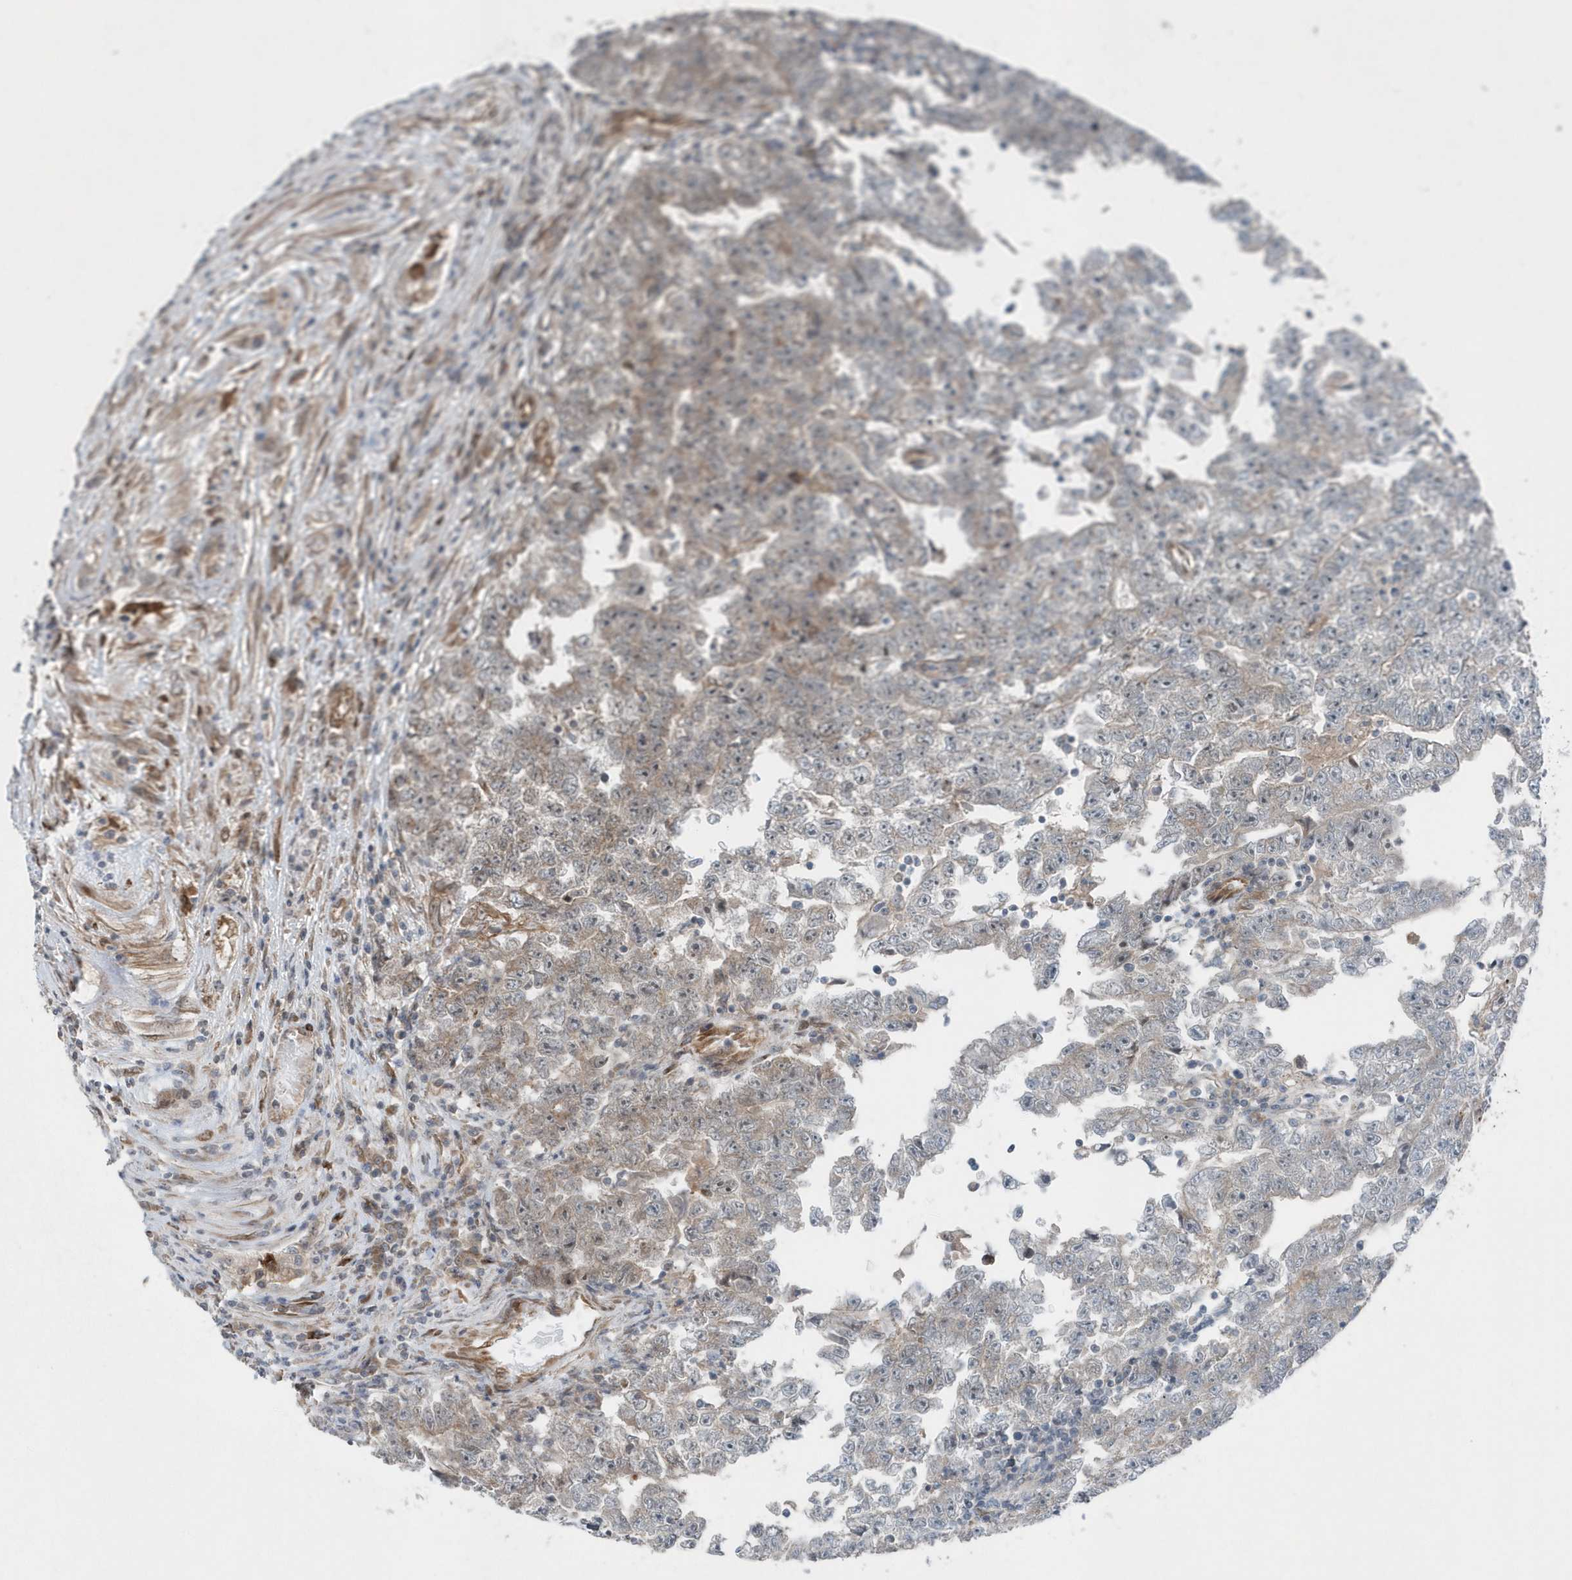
{"staining": {"intensity": "weak", "quantity": "<25%", "location": "cytoplasmic/membranous"}, "tissue": "testis cancer", "cell_type": "Tumor cells", "image_type": "cancer", "snomed": [{"axis": "morphology", "description": "Carcinoma, Embryonal, NOS"}, {"axis": "topography", "description": "Testis"}], "caption": "Embryonal carcinoma (testis) was stained to show a protein in brown. There is no significant positivity in tumor cells.", "gene": "MCC", "patient": {"sex": "male", "age": 25}}